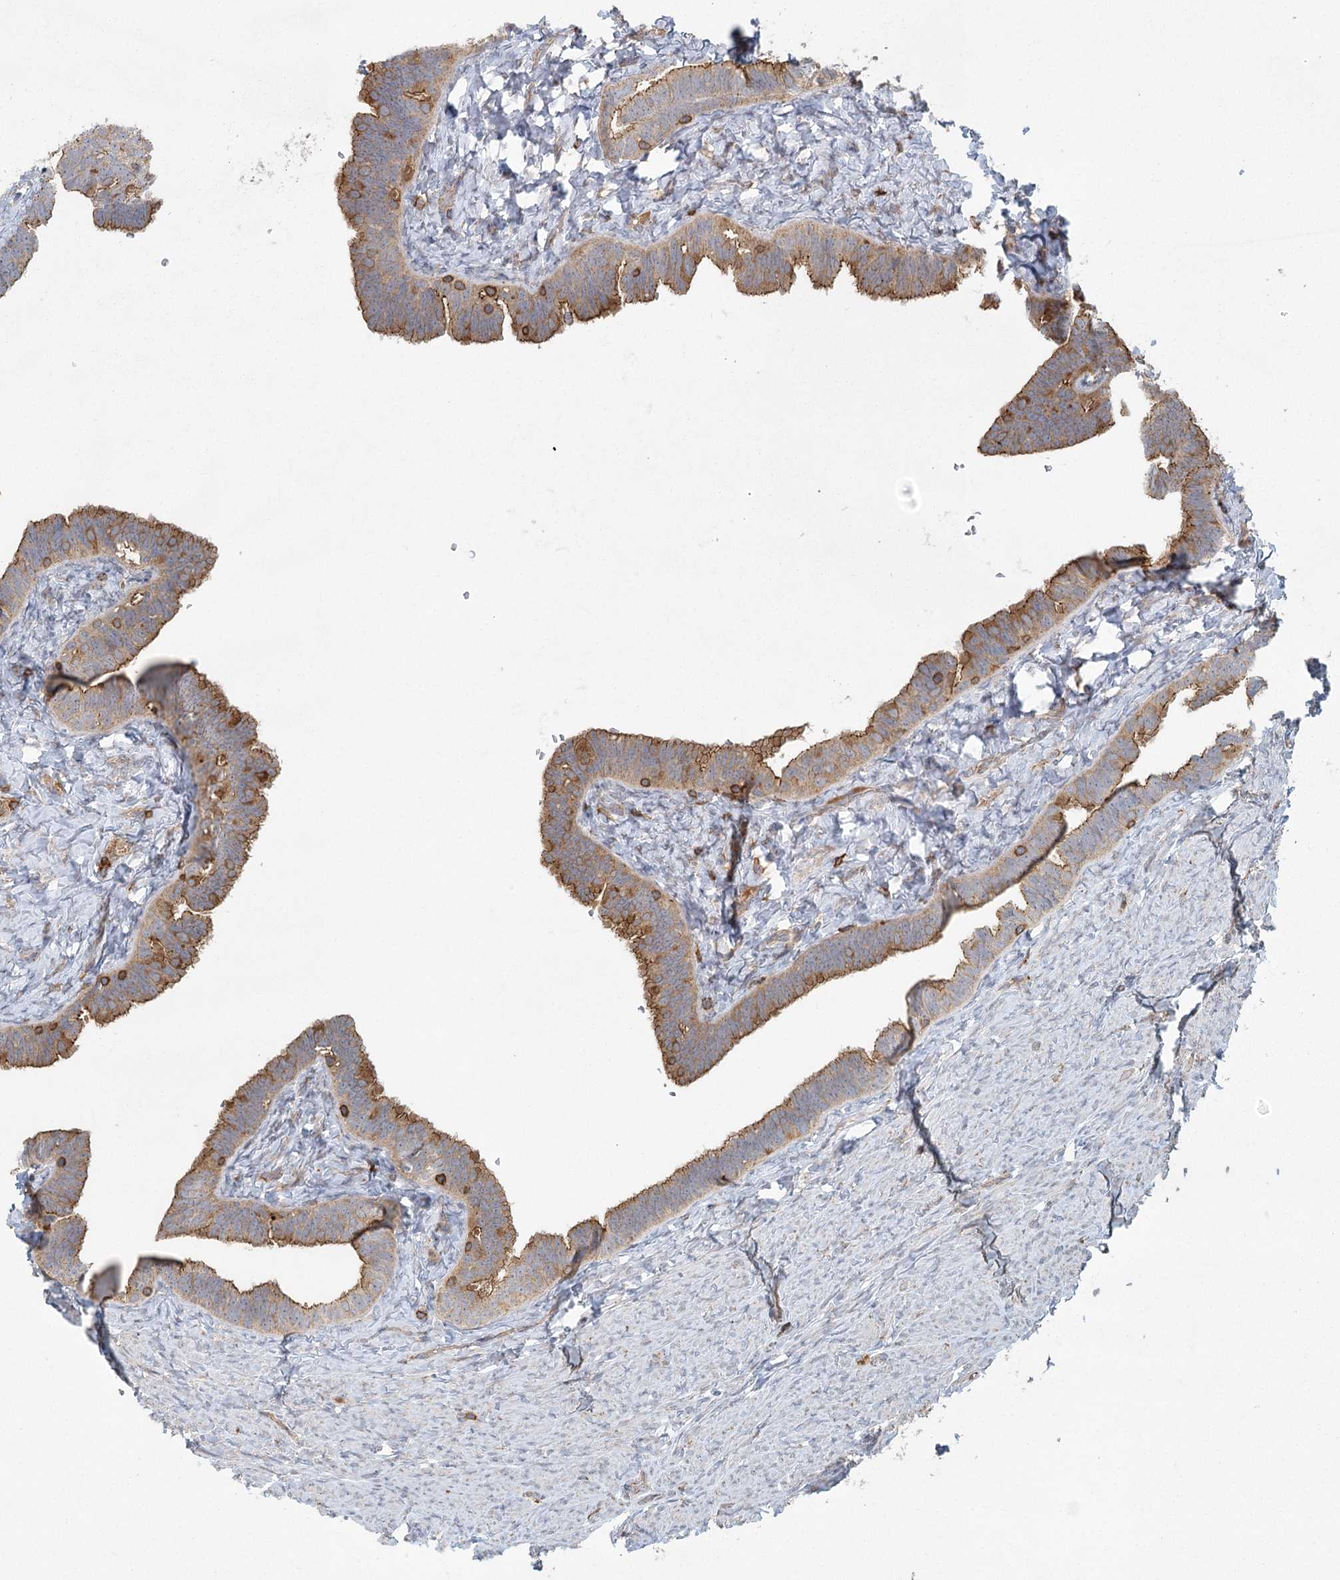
{"staining": {"intensity": "moderate", "quantity": ">75%", "location": "cytoplasmic/membranous"}, "tissue": "fallopian tube", "cell_type": "Glandular cells", "image_type": "normal", "snomed": [{"axis": "morphology", "description": "Normal tissue, NOS"}, {"axis": "topography", "description": "Fallopian tube"}], "caption": "Protein analysis of unremarkable fallopian tube reveals moderate cytoplasmic/membranous expression in approximately >75% of glandular cells.", "gene": "PLEKHA7", "patient": {"sex": "female", "age": 39}}